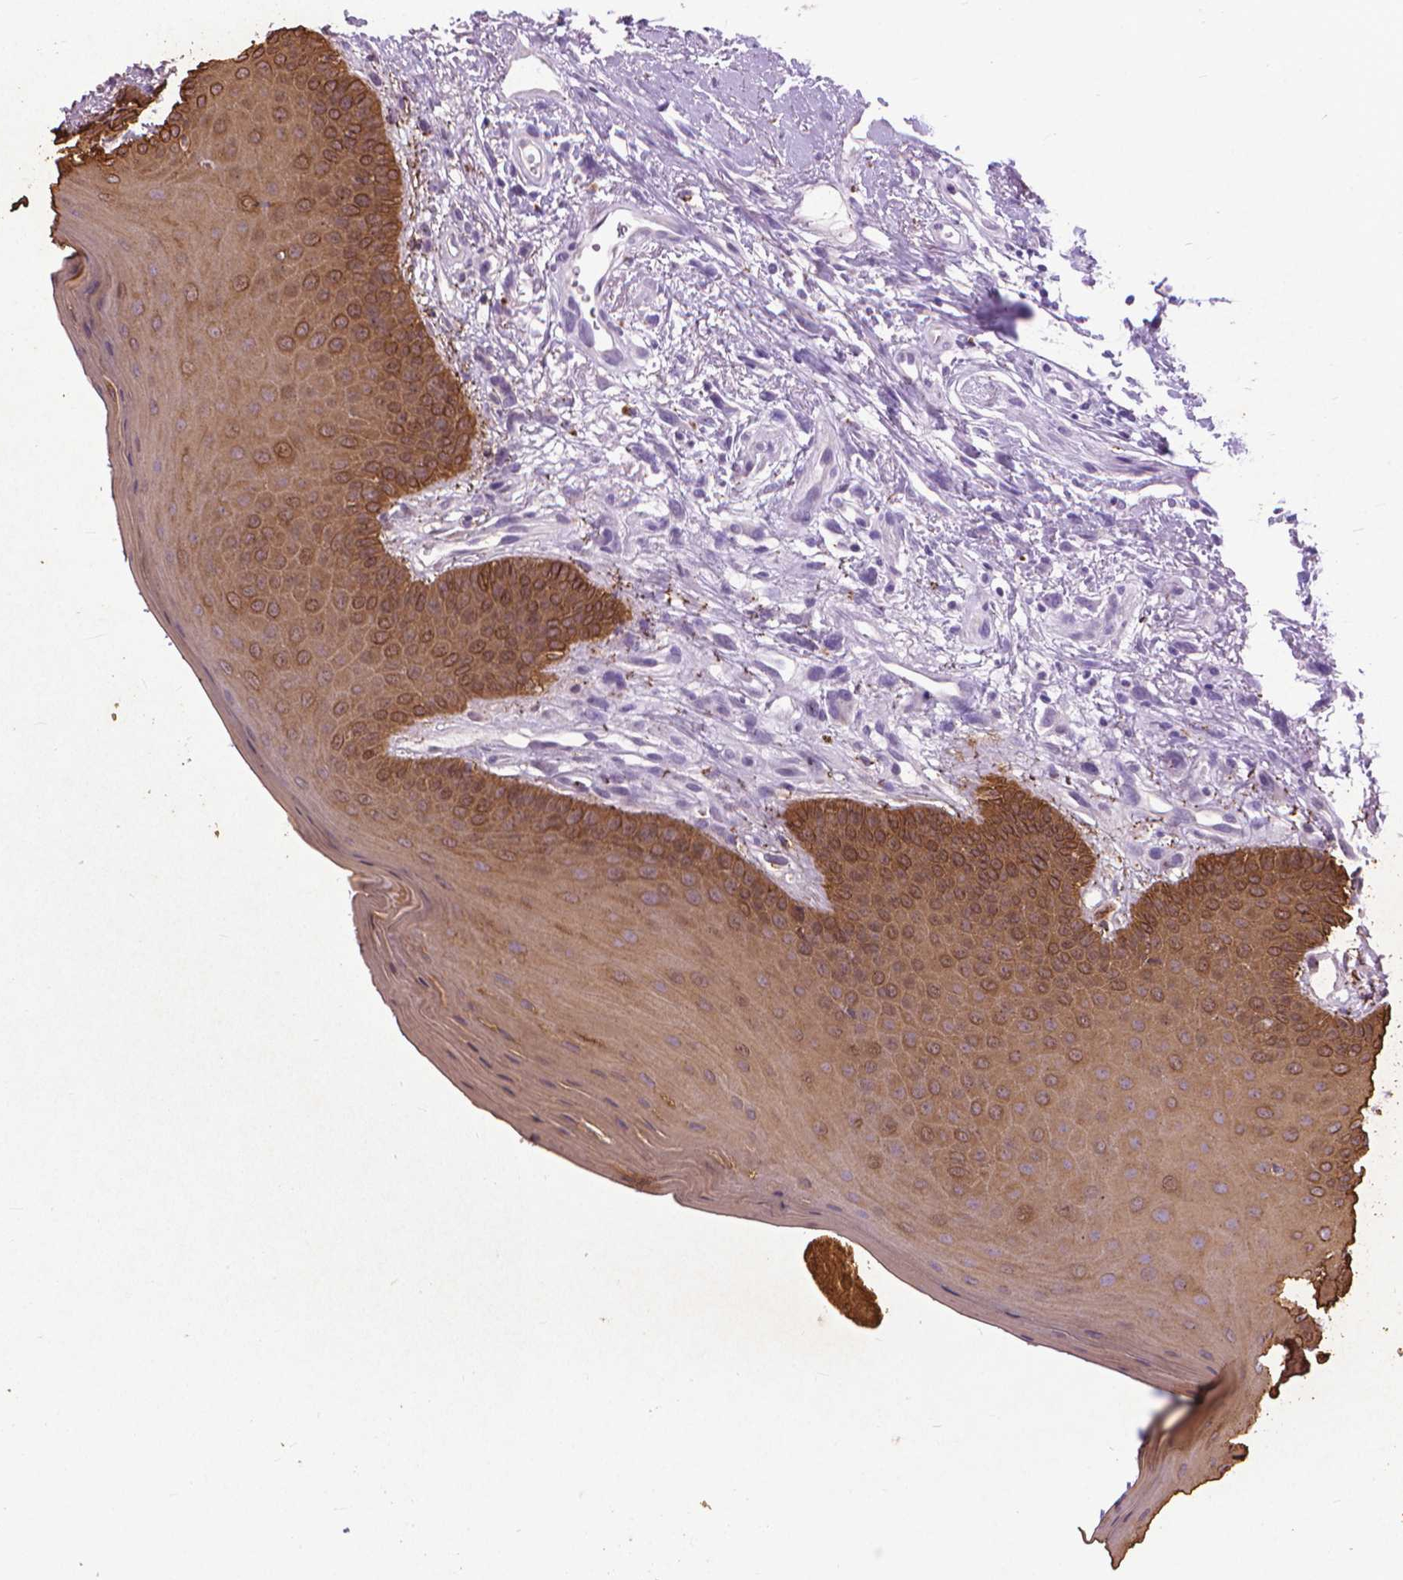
{"staining": {"intensity": "moderate", "quantity": ">75%", "location": "cytoplasmic/membranous"}, "tissue": "oral mucosa", "cell_type": "Squamous epithelial cells", "image_type": "normal", "snomed": [{"axis": "morphology", "description": "Normal tissue, NOS"}, {"axis": "morphology", "description": "Normal morphology"}, {"axis": "topography", "description": "Oral tissue"}], "caption": "DAB (3,3'-diaminobenzidine) immunohistochemical staining of unremarkable oral mucosa exhibits moderate cytoplasmic/membranous protein expression in about >75% of squamous epithelial cells.", "gene": "KRT5", "patient": {"sex": "female", "age": 76}}